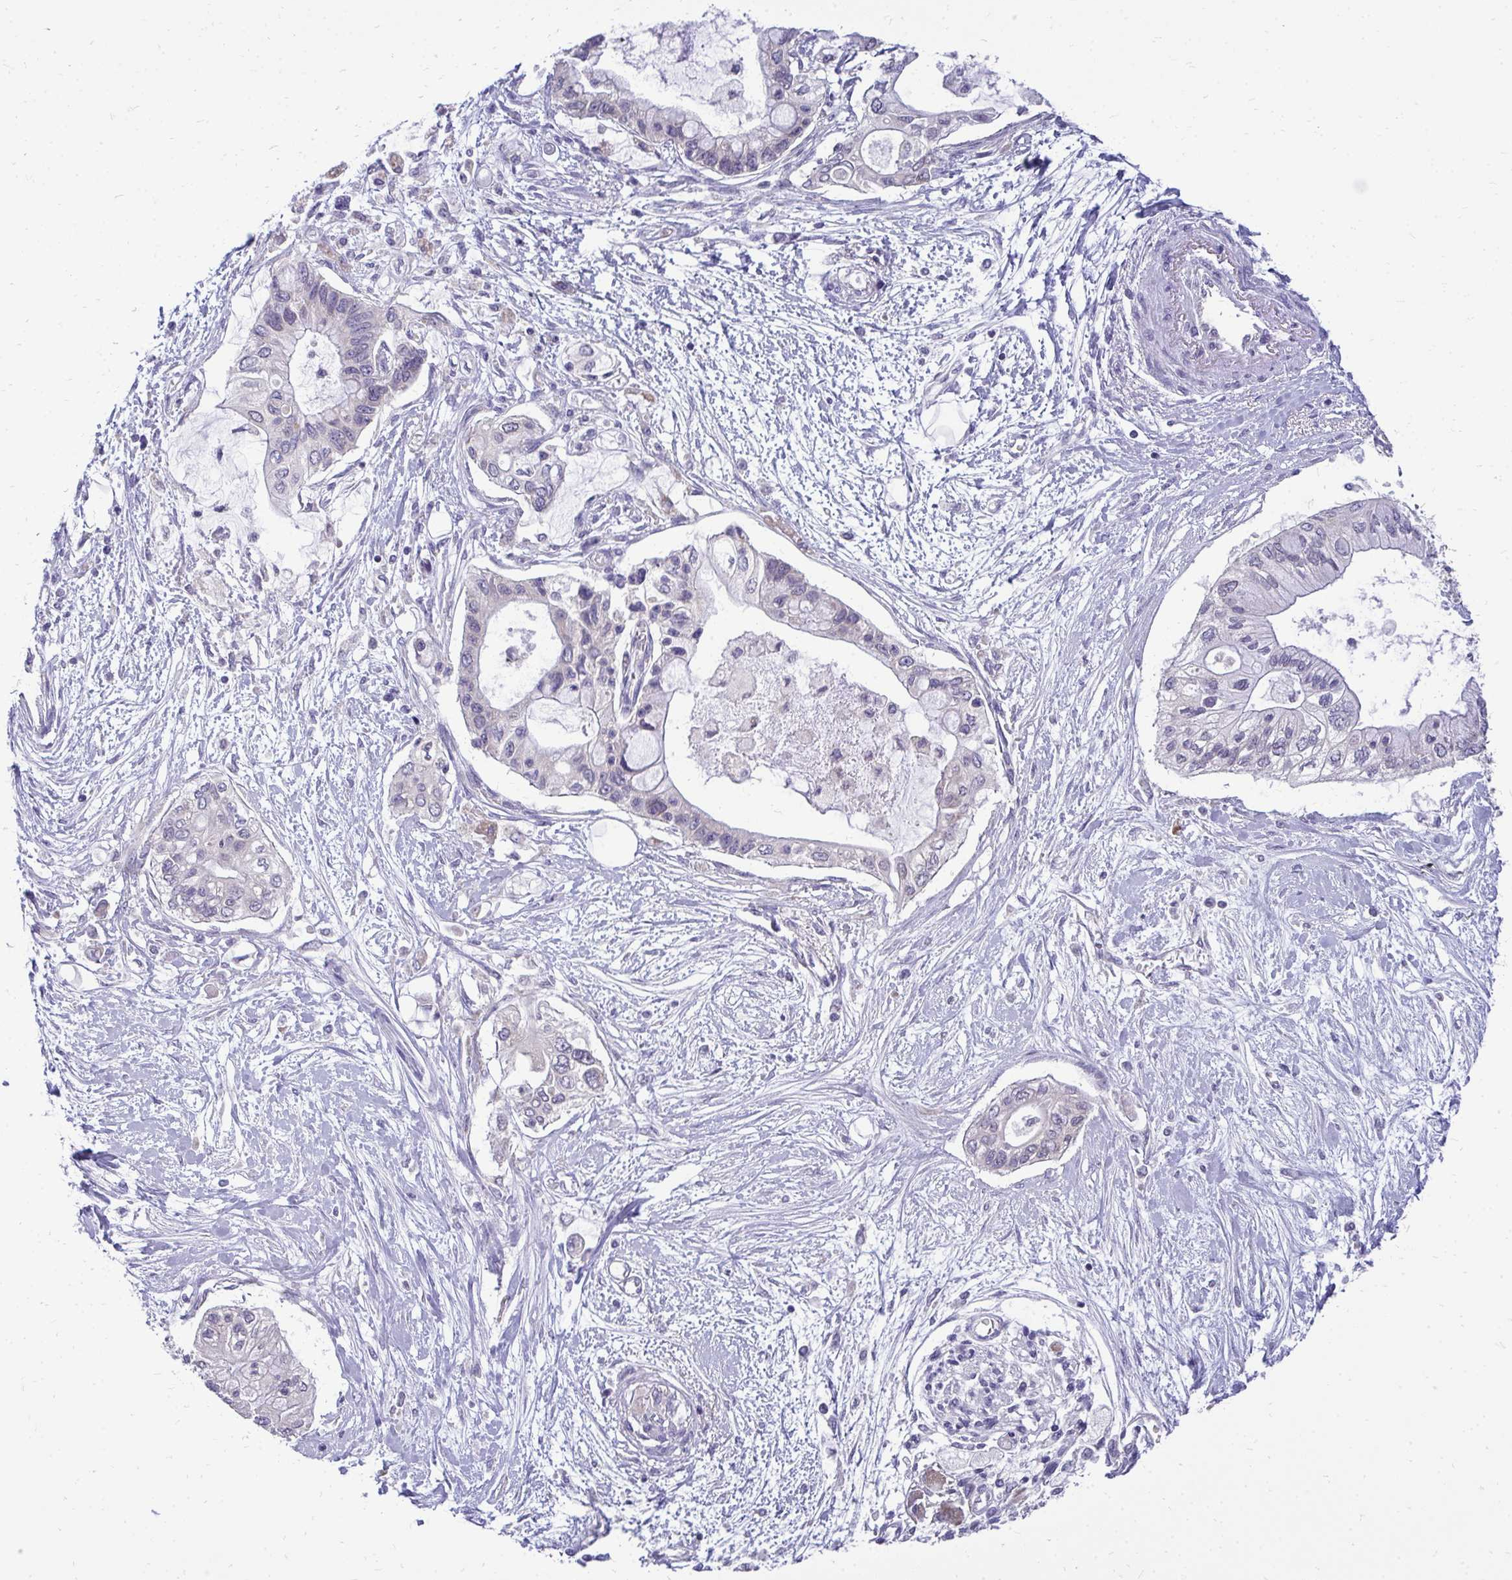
{"staining": {"intensity": "negative", "quantity": "none", "location": "none"}, "tissue": "pancreatic cancer", "cell_type": "Tumor cells", "image_type": "cancer", "snomed": [{"axis": "morphology", "description": "Adenocarcinoma, NOS"}, {"axis": "topography", "description": "Pancreas"}], "caption": "Tumor cells show no significant protein expression in adenocarcinoma (pancreatic).", "gene": "RPLP2", "patient": {"sex": "female", "age": 77}}